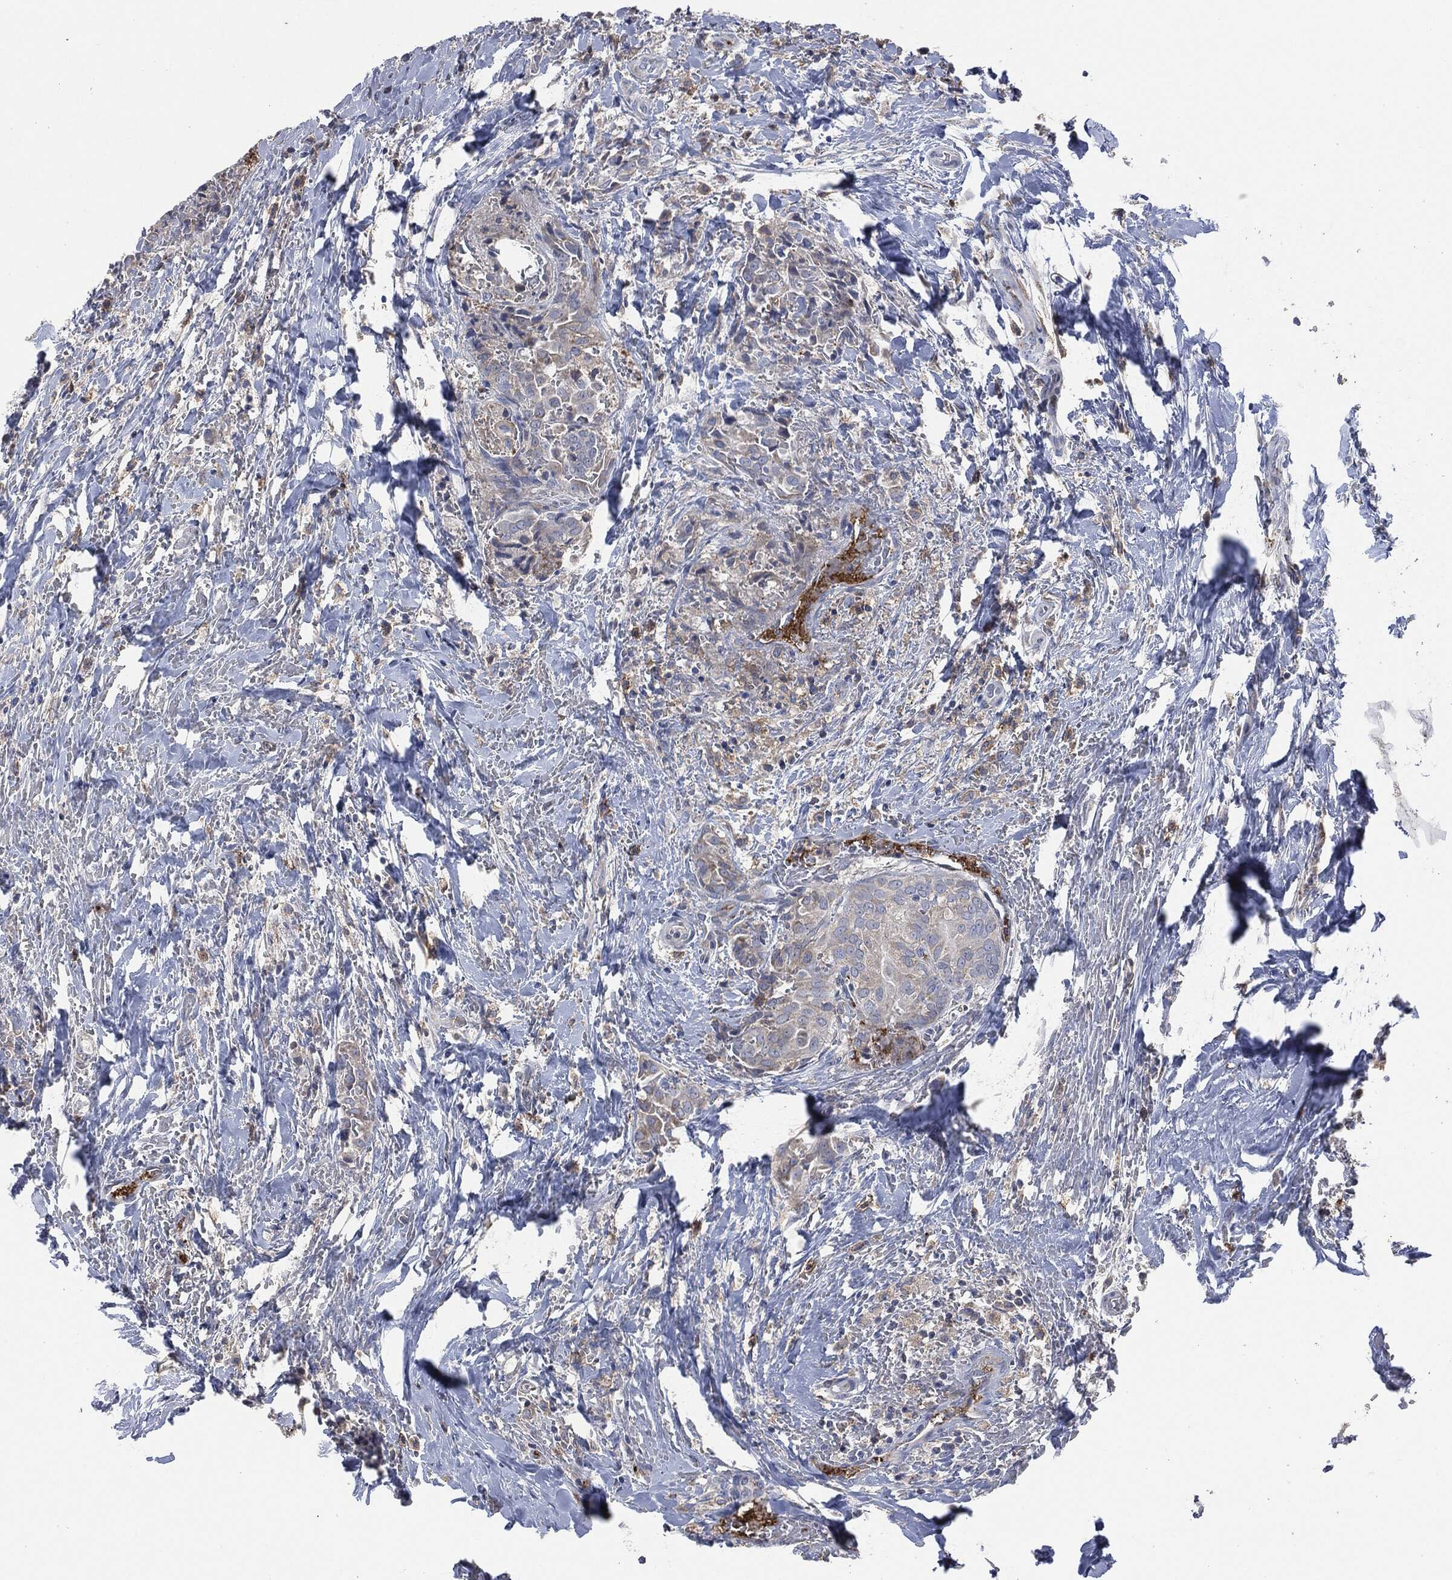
{"staining": {"intensity": "weak", "quantity": "<25%", "location": "cytoplasmic/membranous"}, "tissue": "thyroid cancer", "cell_type": "Tumor cells", "image_type": "cancer", "snomed": [{"axis": "morphology", "description": "Papillary adenocarcinoma, NOS"}, {"axis": "topography", "description": "Thyroid gland"}], "caption": "This is an immunohistochemistry (IHC) micrograph of thyroid cancer. There is no positivity in tumor cells.", "gene": "CD33", "patient": {"sex": "male", "age": 61}}